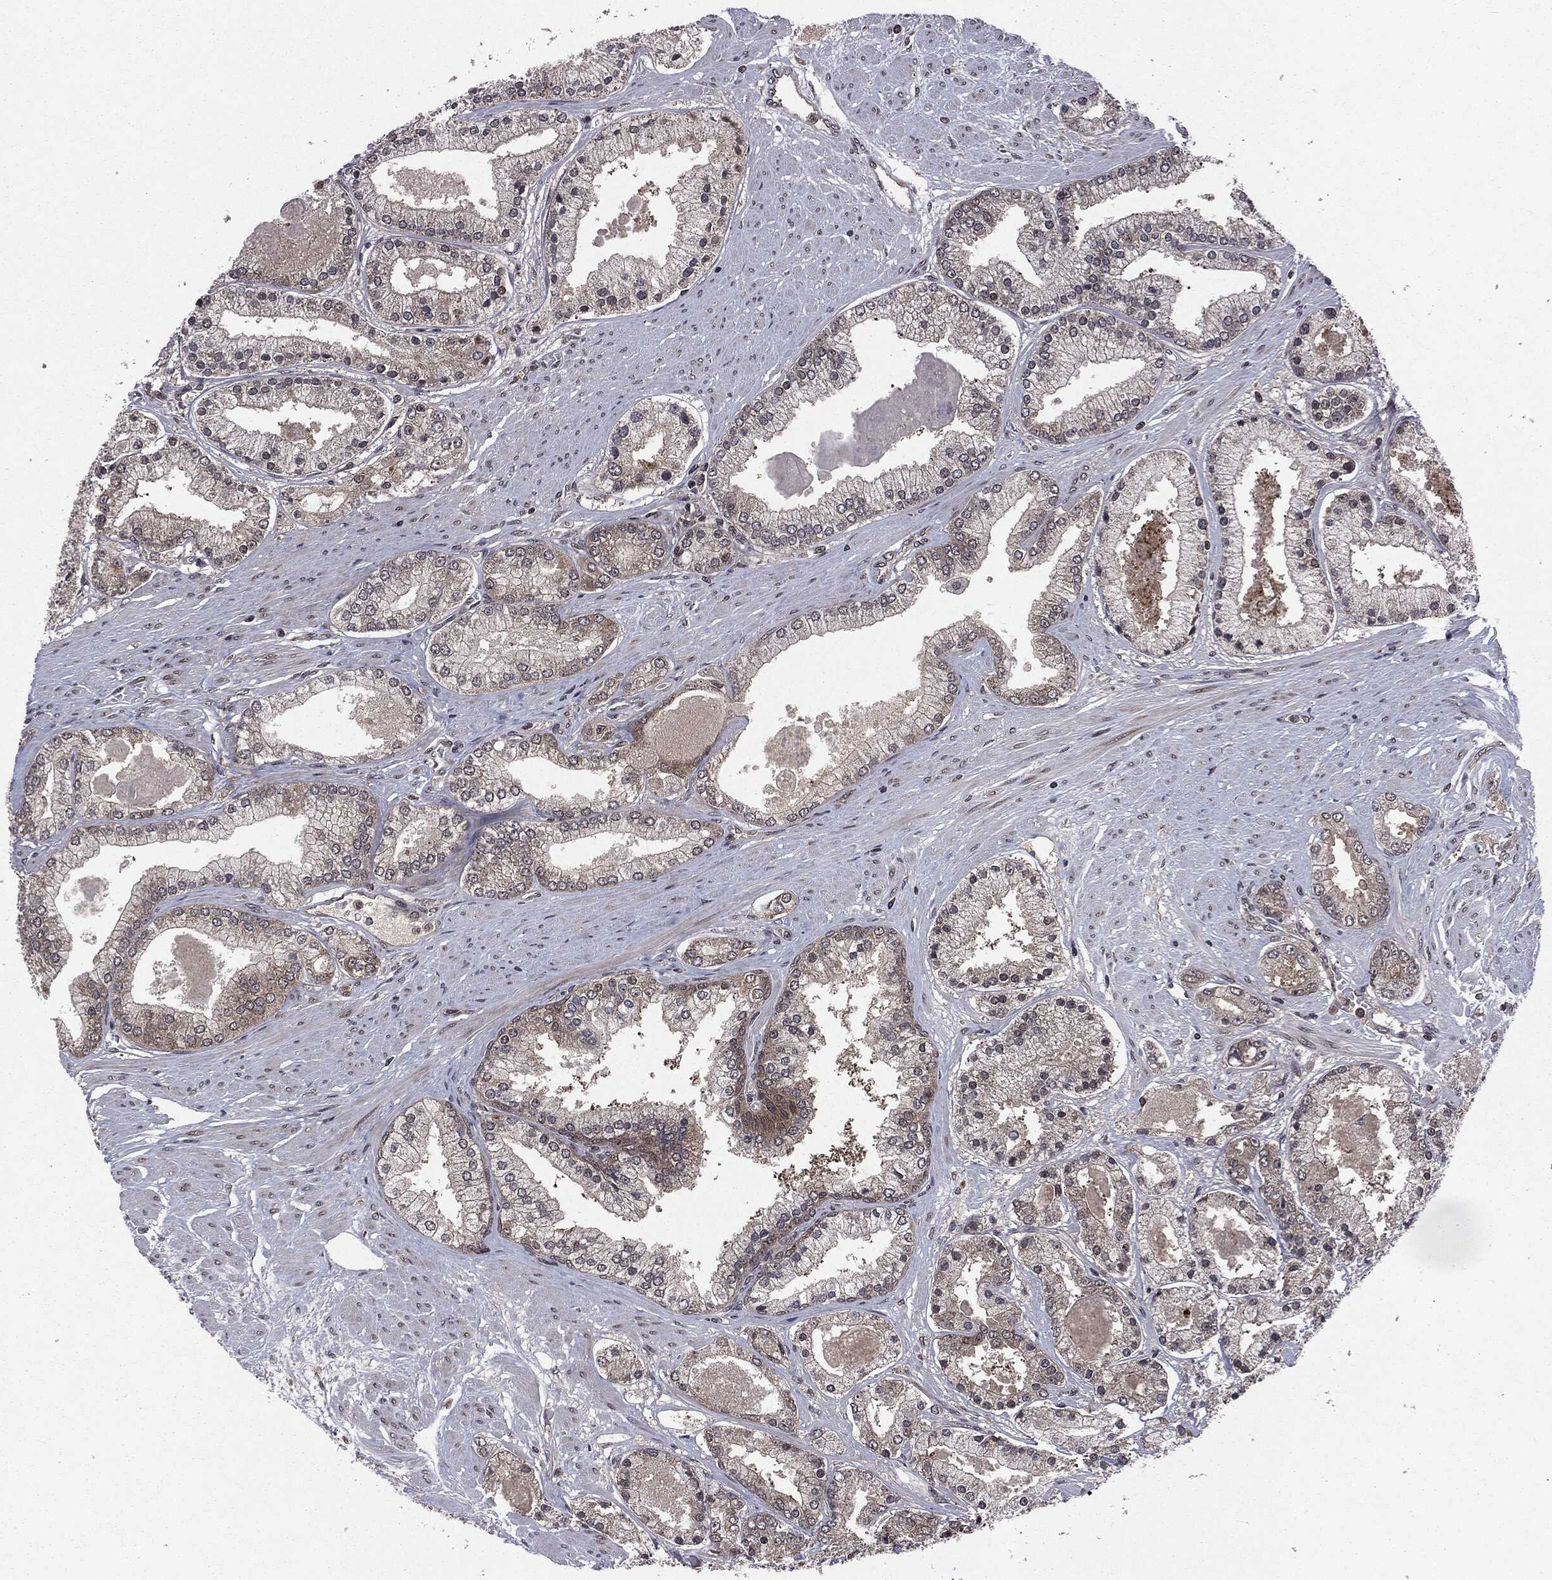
{"staining": {"intensity": "weak", "quantity": "<25%", "location": "cytoplasmic/membranous"}, "tissue": "prostate cancer", "cell_type": "Tumor cells", "image_type": "cancer", "snomed": [{"axis": "morphology", "description": "Adenocarcinoma, High grade"}, {"axis": "topography", "description": "Prostate"}], "caption": "Immunohistochemical staining of prostate cancer (adenocarcinoma (high-grade)) displays no significant positivity in tumor cells.", "gene": "STAU2", "patient": {"sex": "male", "age": 67}}